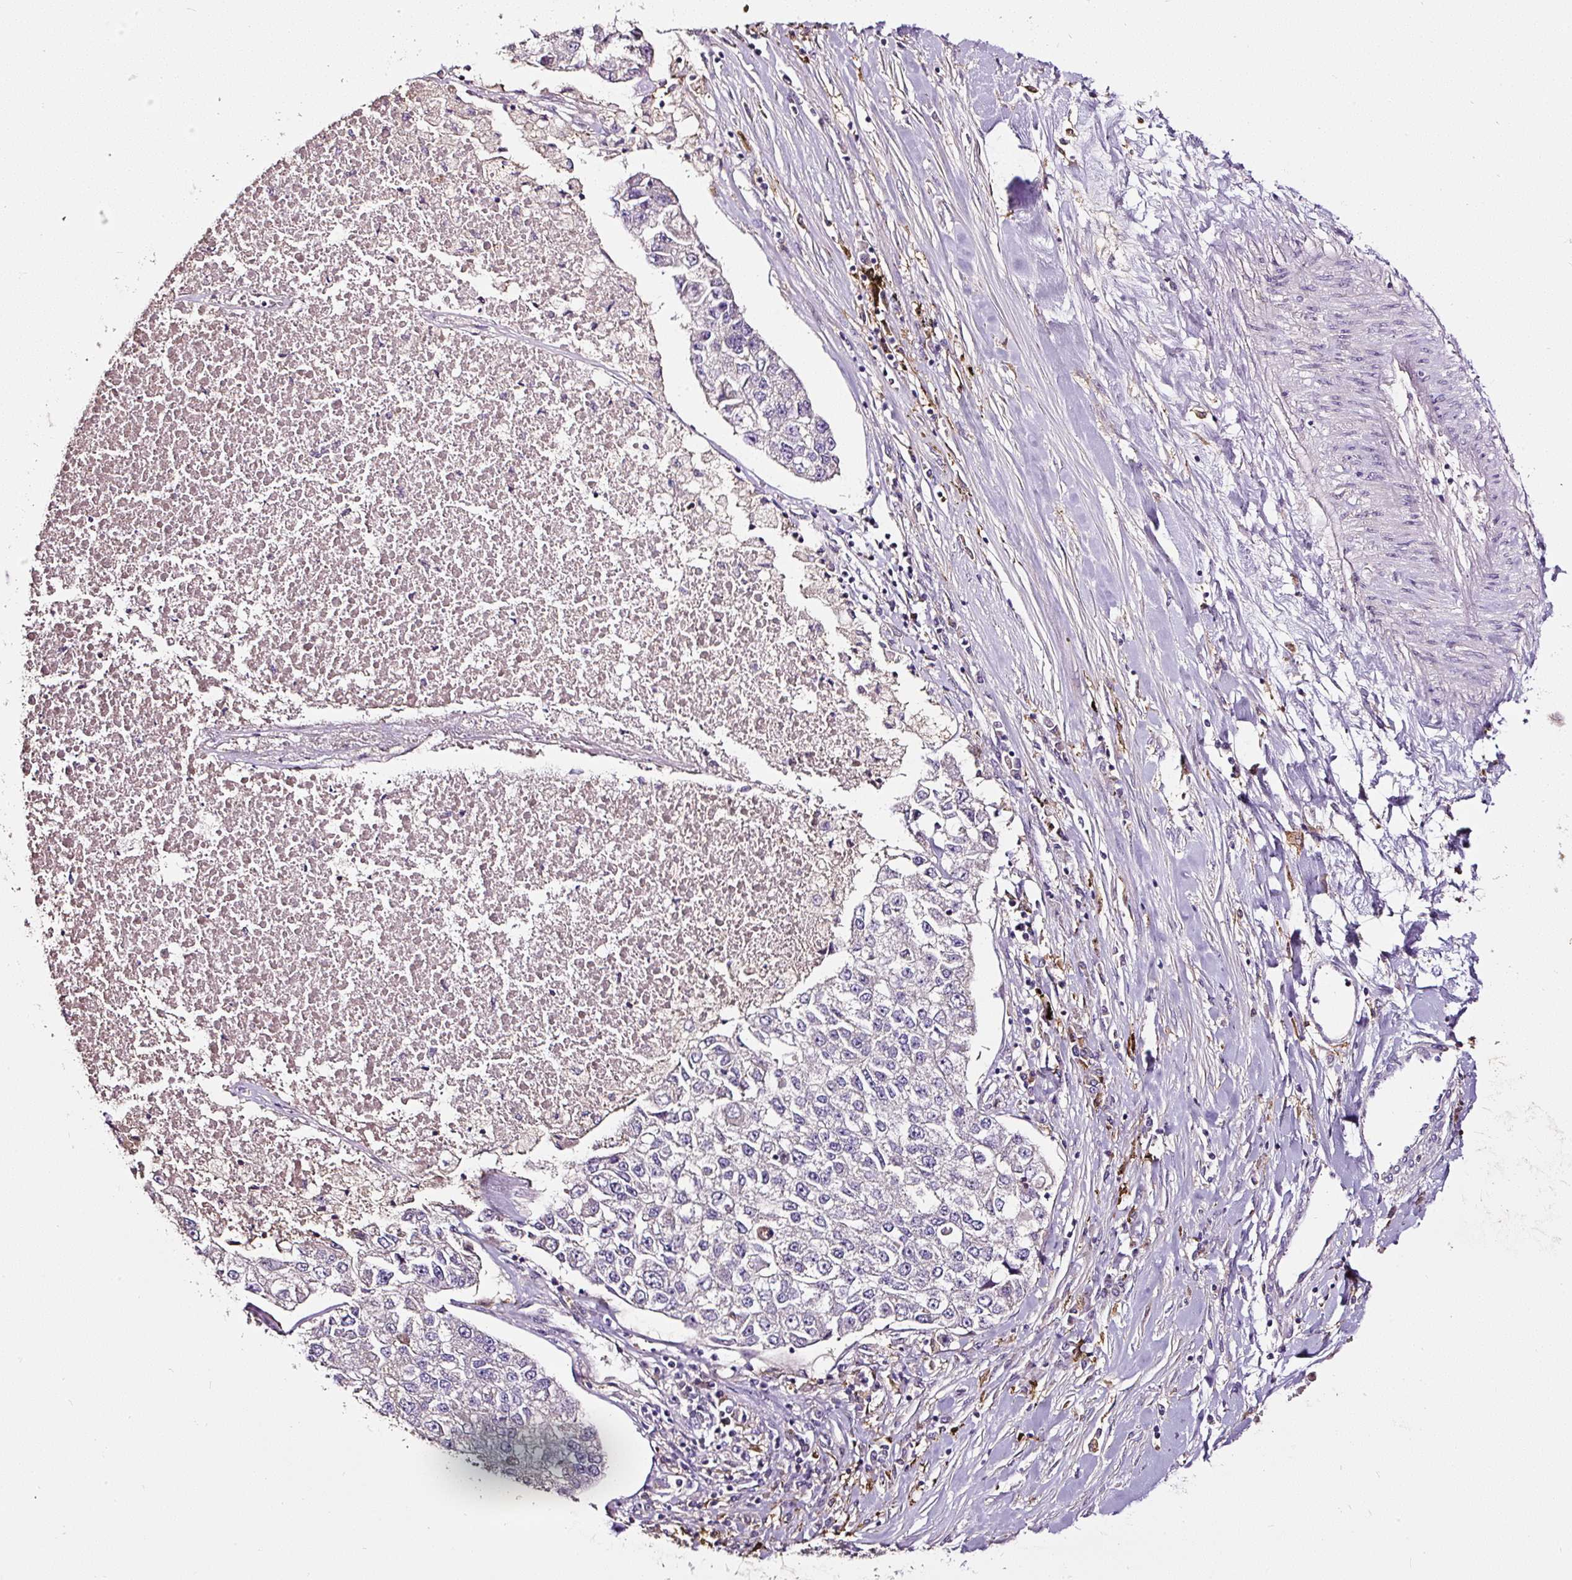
{"staining": {"intensity": "negative", "quantity": "none", "location": "none"}, "tissue": "lung cancer", "cell_type": "Tumor cells", "image_type": "cancer", "snomed": [{"axis": "morphology", "description": "Adenocarcinoma, NOS"}, {"axis": "topography", "description": "Lung"}], "caption": "Tumor cells show no significant protein expression in adenocarcinoma (lung).", "gene": "LRRC24", "patient": {"sex": "male", "age": 49}}